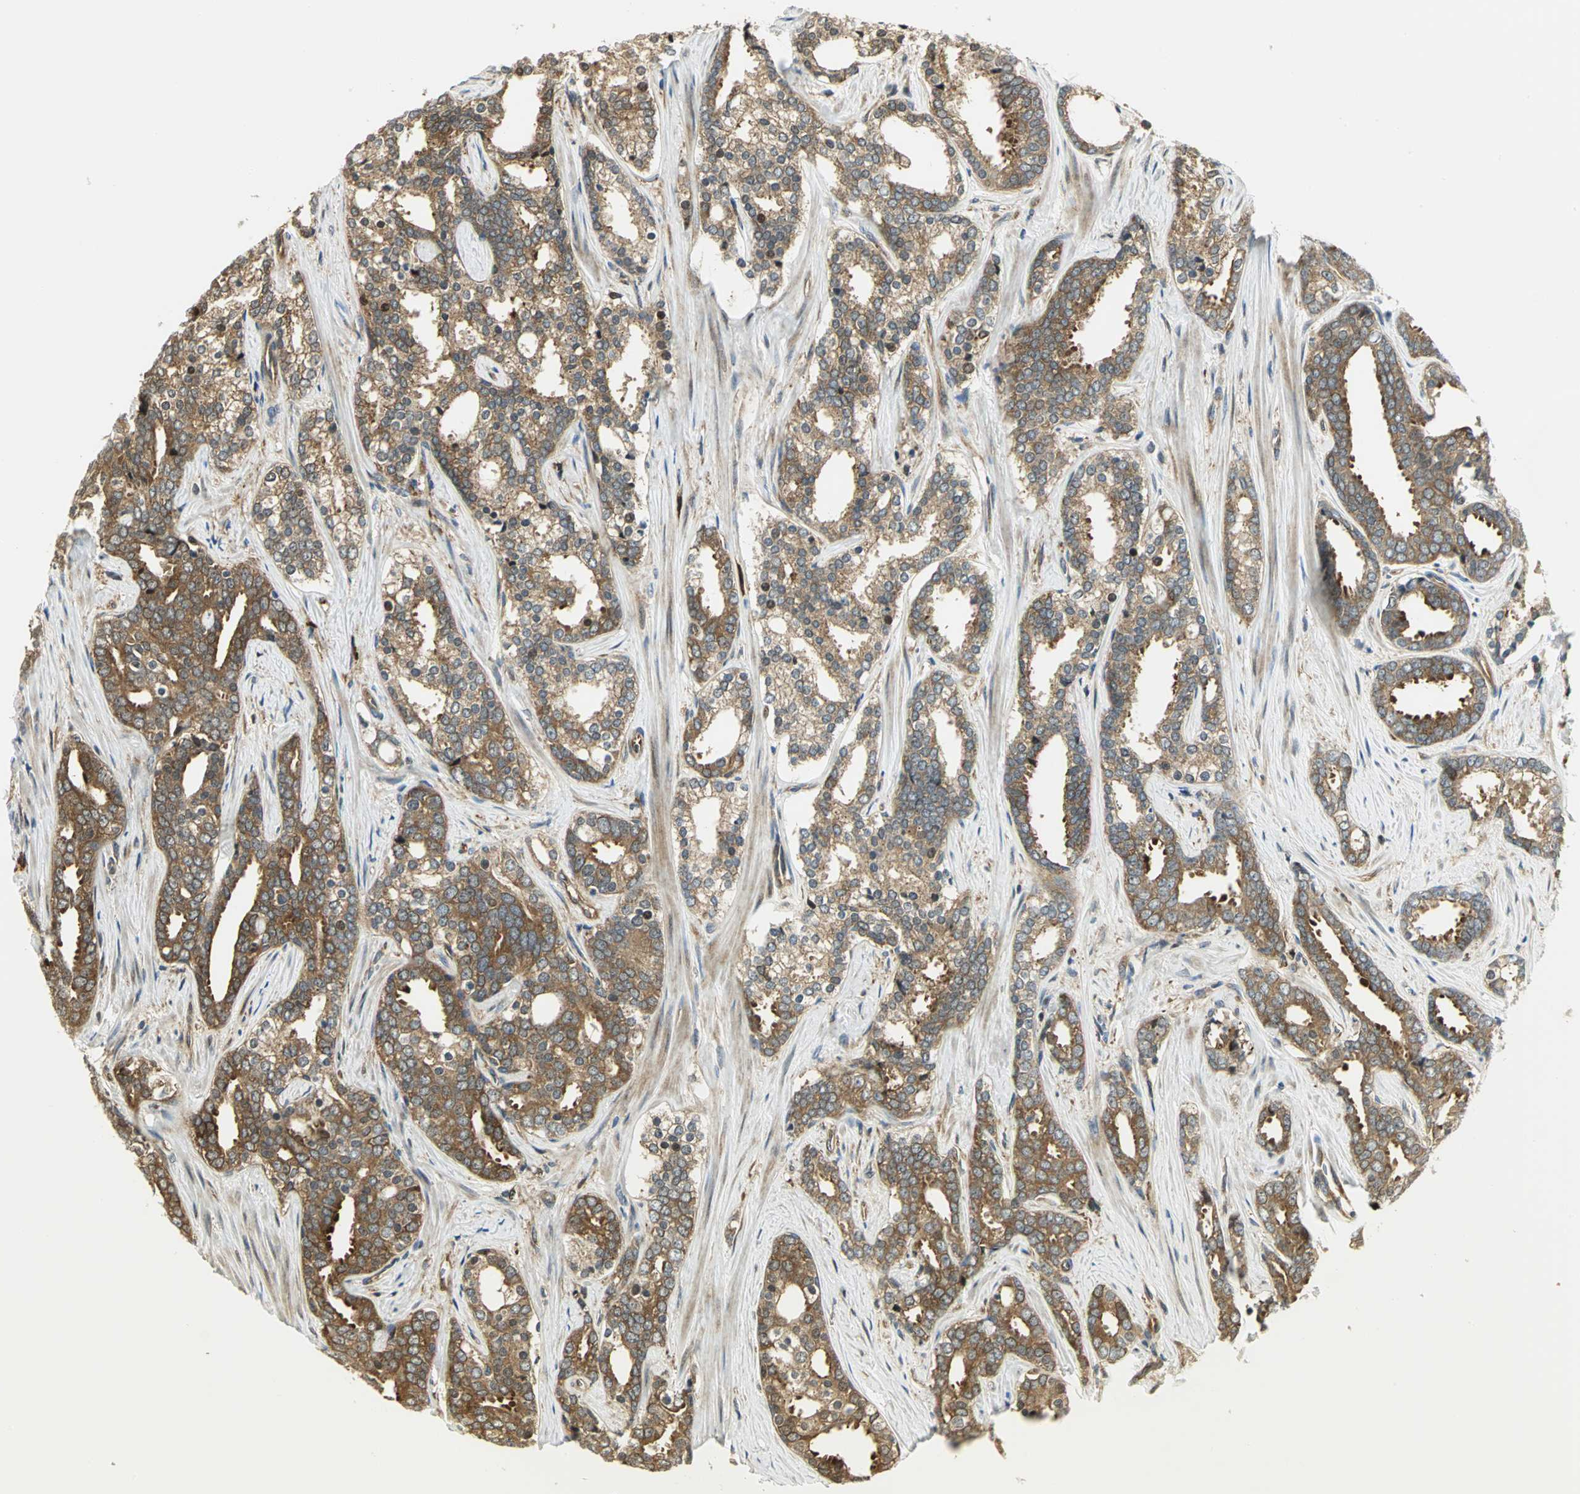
{"staining": {"intensity": "moderate", "quantity": ">75%", "location": "cytoplasmic/membranous"}, "tissue": "prostate cancer", "cell_type": "Tumor cells", "image_type": "cancer", "snomed": [{"axis": "morphology", "description": "Adenocarcinoma, High grade"}, {"axis": "topography", "description": "Prostate"}], "caption": "High-grade adenocarcinoma (prostate) tissue exhibits moderate cytoplasmic/membranous positivity in about >75% of tumor cells, visualized by immunohistochemistry.", "gene": "EEA1", "patient": {"sex": "male", "age": 67}}